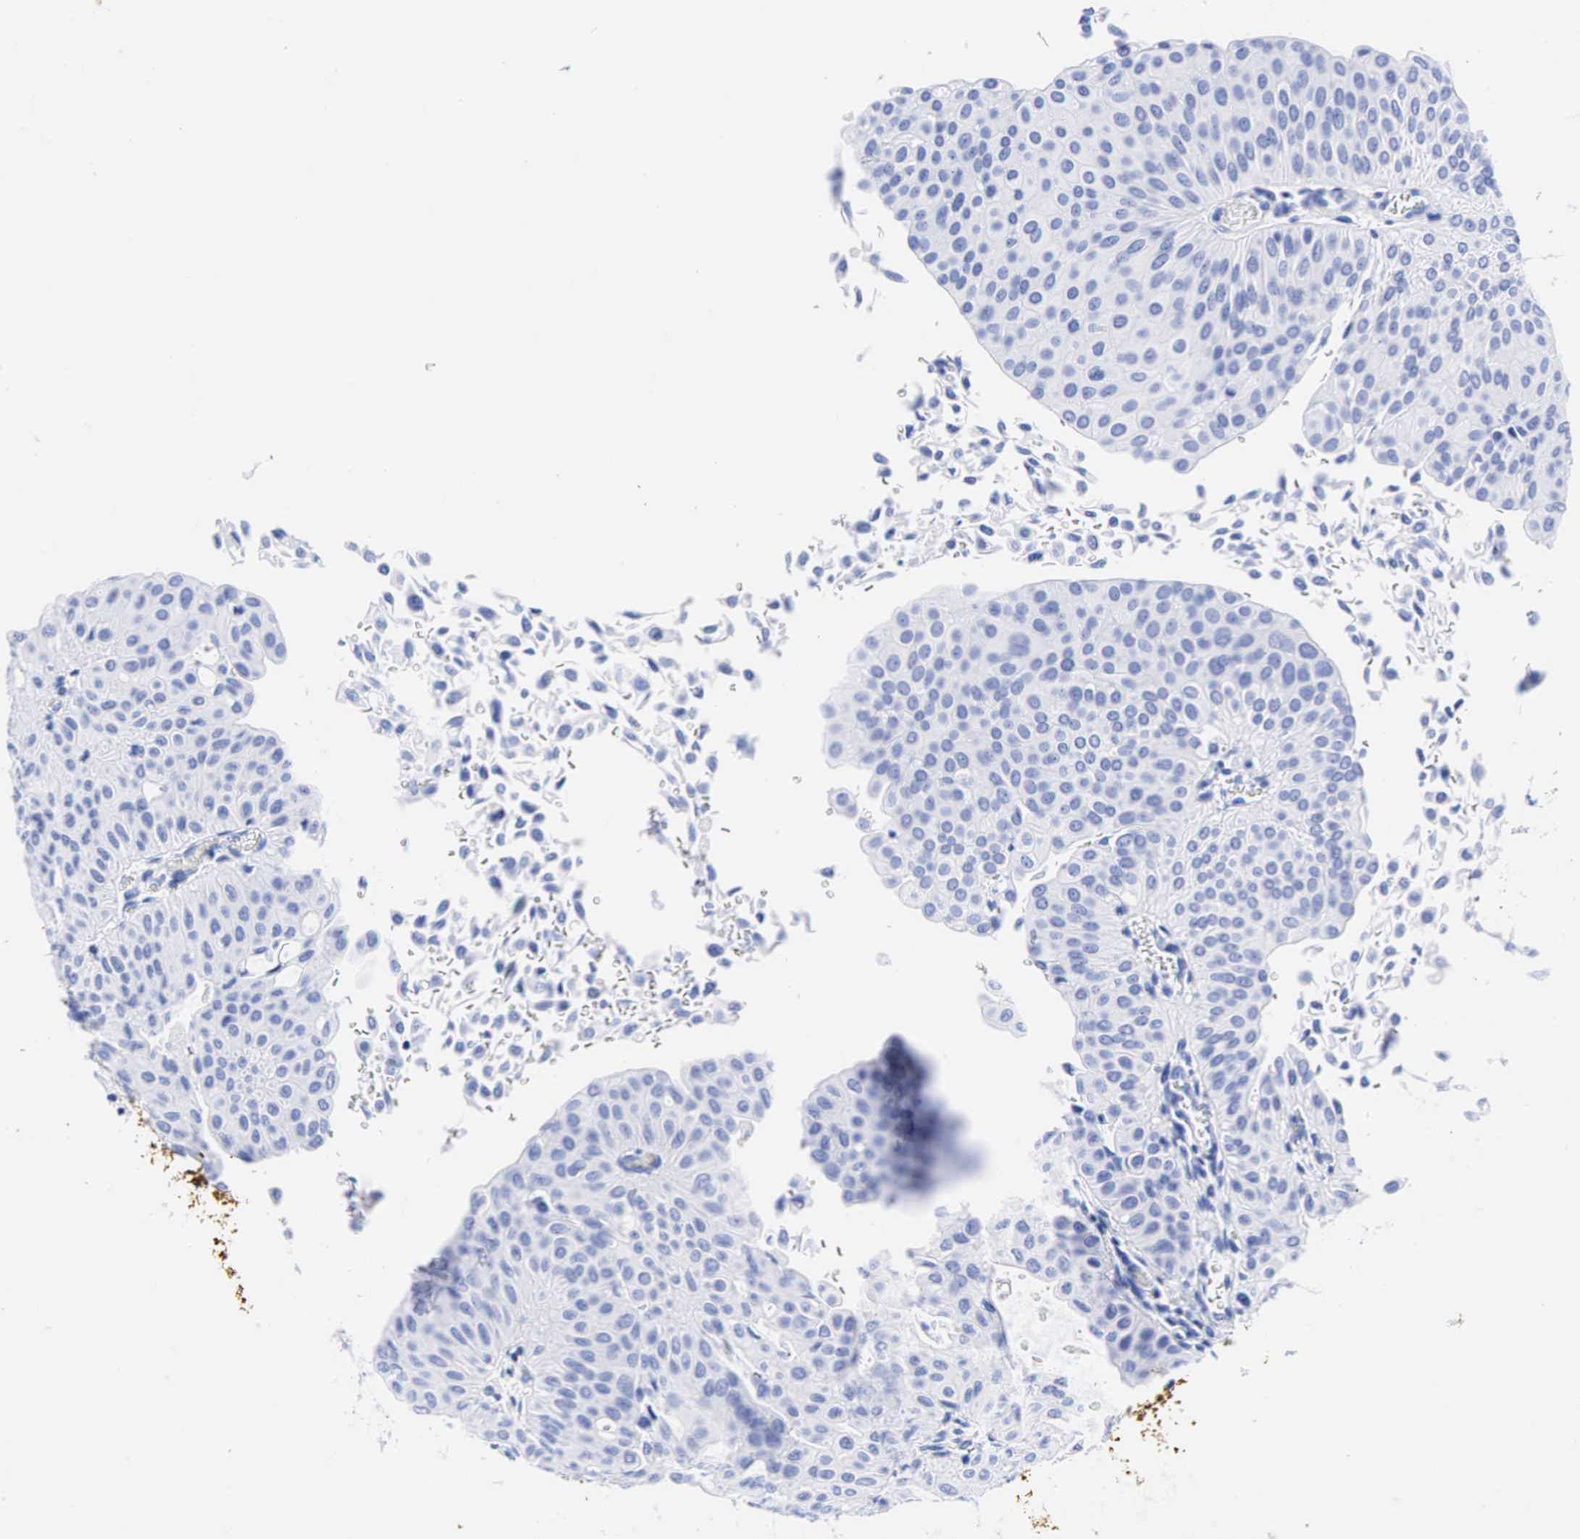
{"staining": {"intensity": "negative", "quantity": "none", "location": "none"}, "tissue": "urothelial cancer", "cell_type": "Tumor cells", "image_type": "cancer", "snomed": [{"axis": "morphology", "description": "Urothelial carcinoma, Low grade"}, {"axis": "topography", "description": "Urinary bladder"}], "caption": "High power microscopy image of an immunohistochemistry micrograph of low-grade urothelial carcinoma, revealing no significant staining in tumor cells.", "gene": "CEACAM5", "patient": {"sex": "male", "age": 64}}